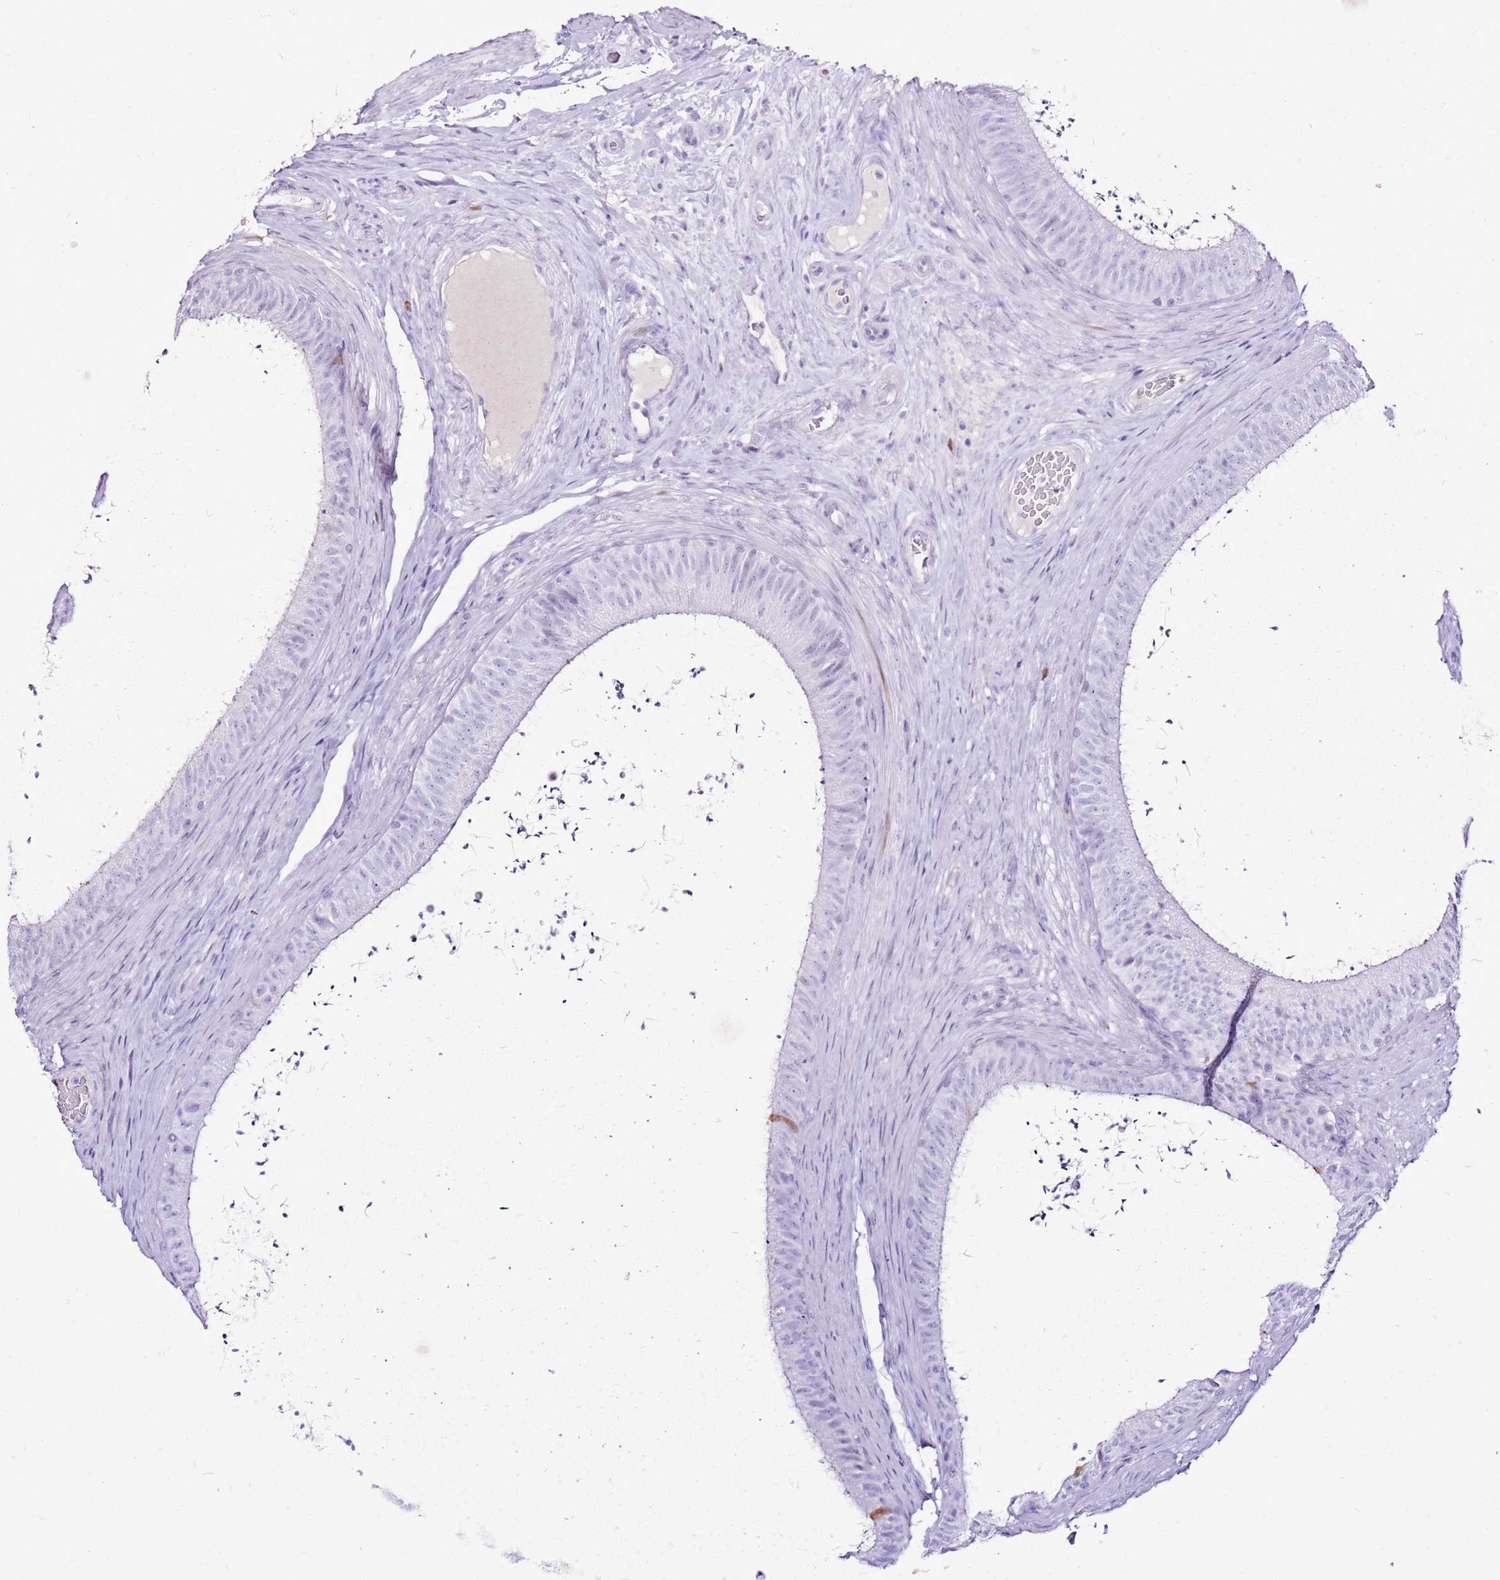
{"staining": {"intensity": "negative", "quantity": "none", "location": "none"}, "tissue": "epididymis", "cell_type": "Glandular cells", "image_type": "normal", "snomed": [{"axis": "morphology", "description": "Normal tissue, NOS"}, {"axis": "topography", "description": "Testis"}, {"axis": "topography", "description": "Epididymis"}], "caption": "DAB immunohistochemical staining of normal epididymis demonstrates no significant staining in glandular cells. (DAB (3,3'-diaminobenzidine) immunohistochemistry (IHC), high magnification).", "gene": "SPC25", "patient": {"sex": "male", "age": 41}}